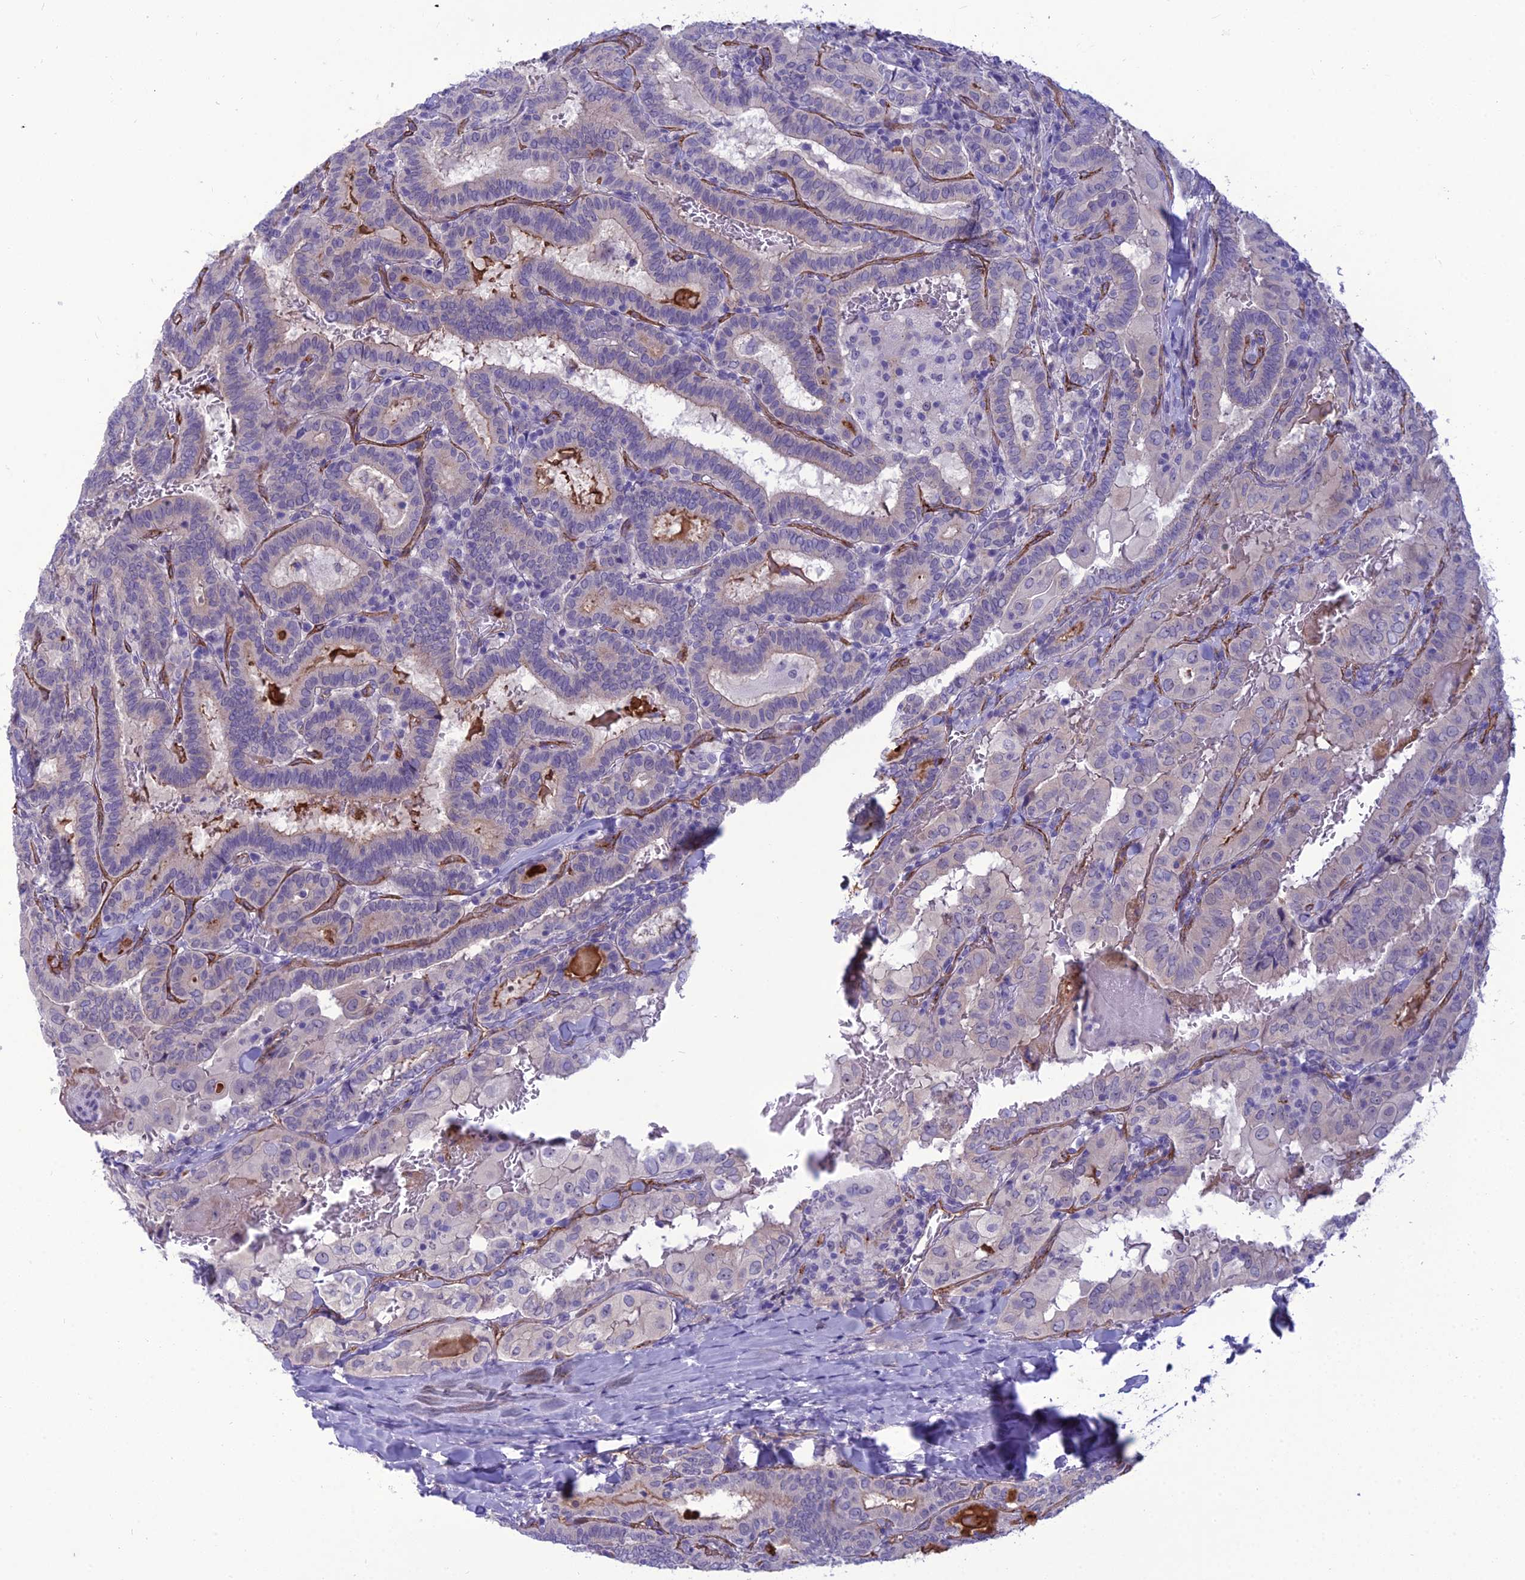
{"staining": {"intensity": "negative", "quantity": "none", "location": "none"}, "tissue": "thyroid cancer", "cell_type": "Tumor cells", "image_type": "cancer", "snomed": [{"axis": "morphology", "description": "Papillary adenocarcinoma, NOS"}, {"axis": "topography", "description": "Thyroid gland"}], "caption": "Image shows no significant protein expression in tumor cells of thyroid cancer.", "gene": "BBS7", "patient": {"sex": "female", "age": 72}}